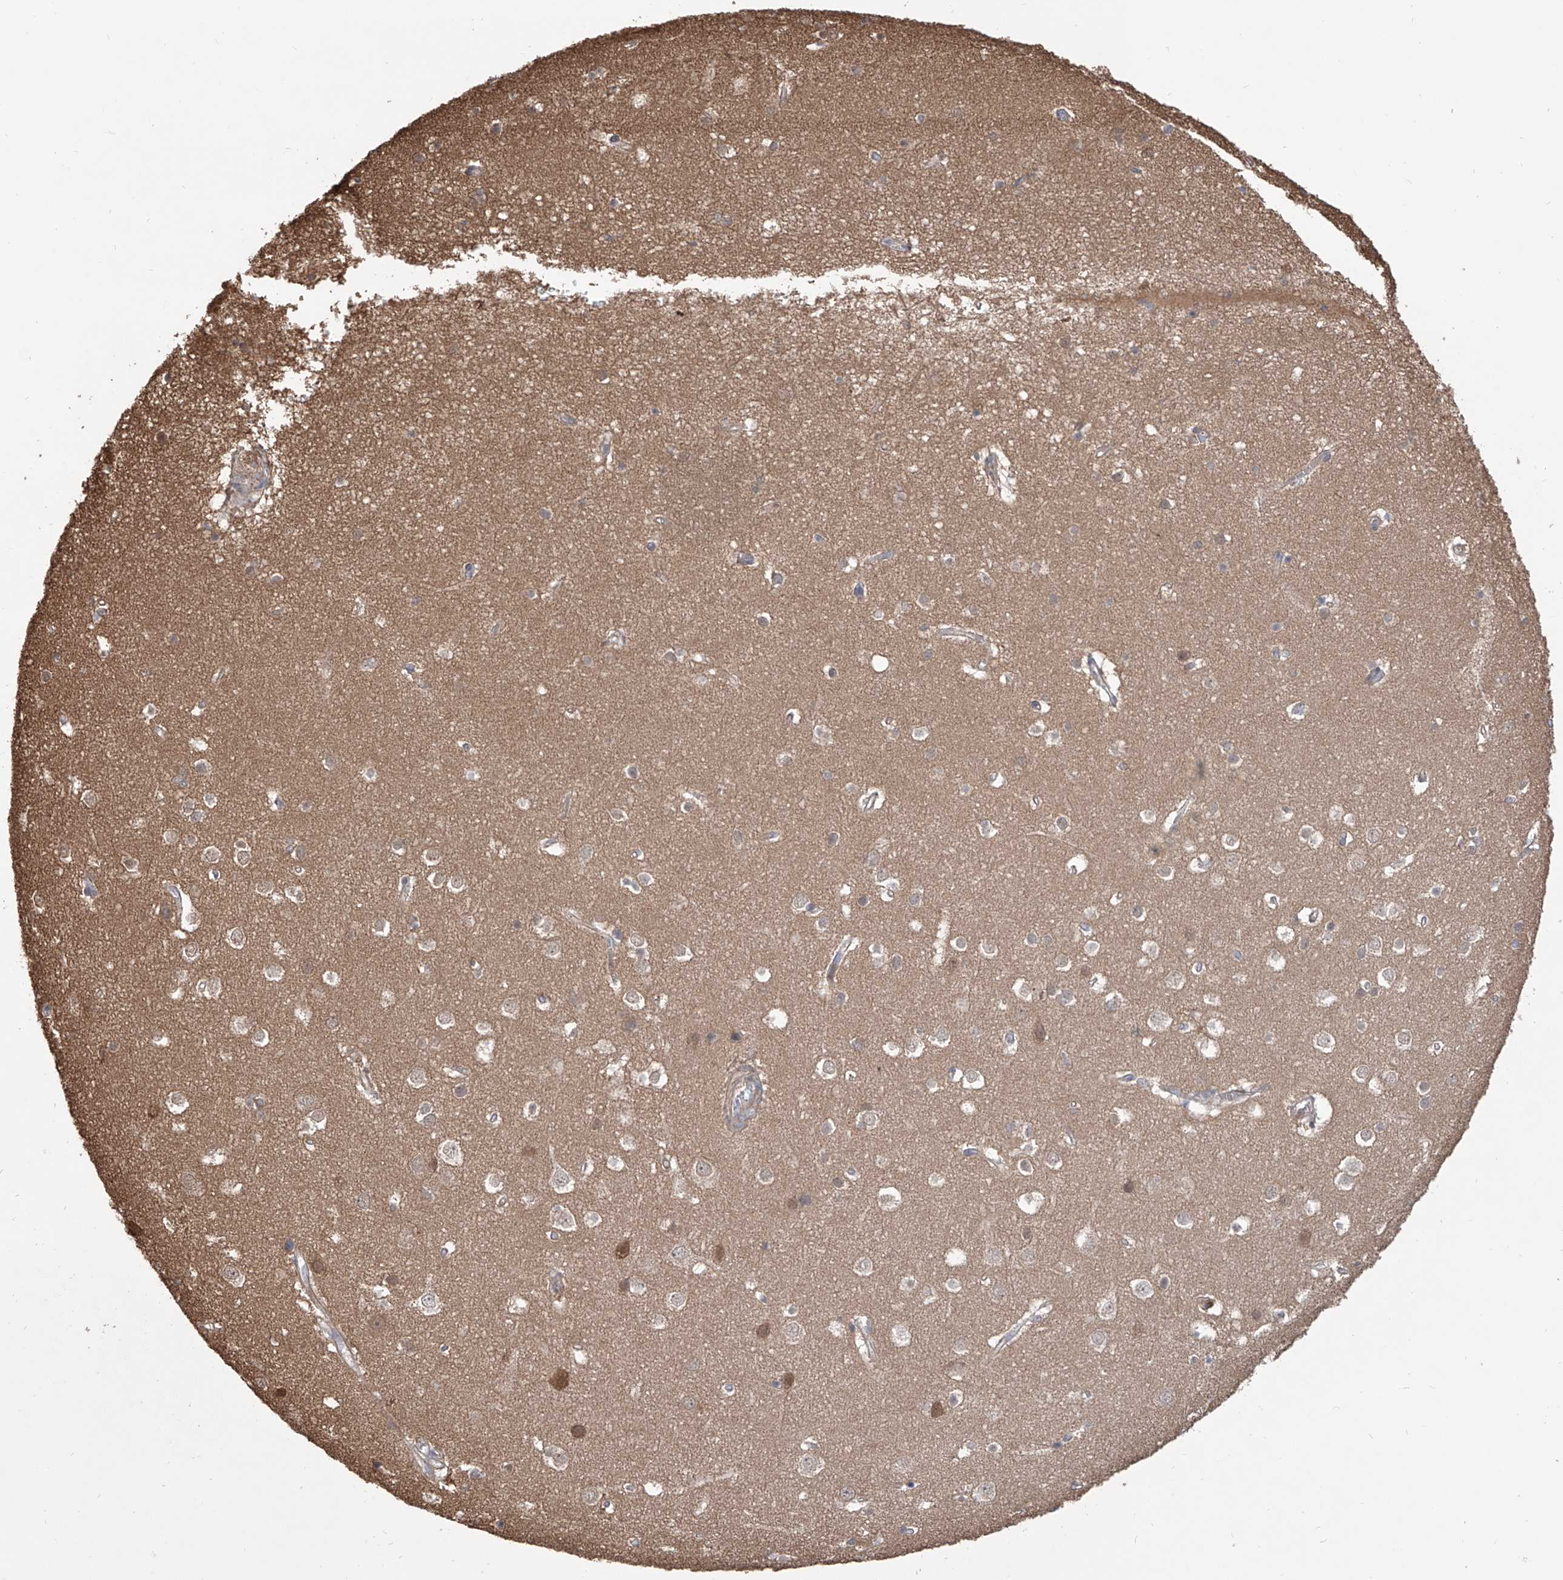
{"staining": {"intensity": "moderate", "quantity": "<25%", "location": "cytoplasmic/membranous"}, "tissue": "cerebral cortex", "cell_type": "Endothelial cells", "image_type": "normal", "snomed": [{"axis": "morphology", "description": "Normal tissue, NOS"}, {"axis": "topography", "description": "Cerebral cortex"}], "caption": "Cerebral cortex was stained to show a protein in brown. There is low levels of moderate cytoplasmic/membranous staining in approximately <25% of endothelial cells. The protein is shown in brown color, while the nuclei are stained blue.", "gene": "HOXC8", "patient": {"sex": "male", "age": 54}}